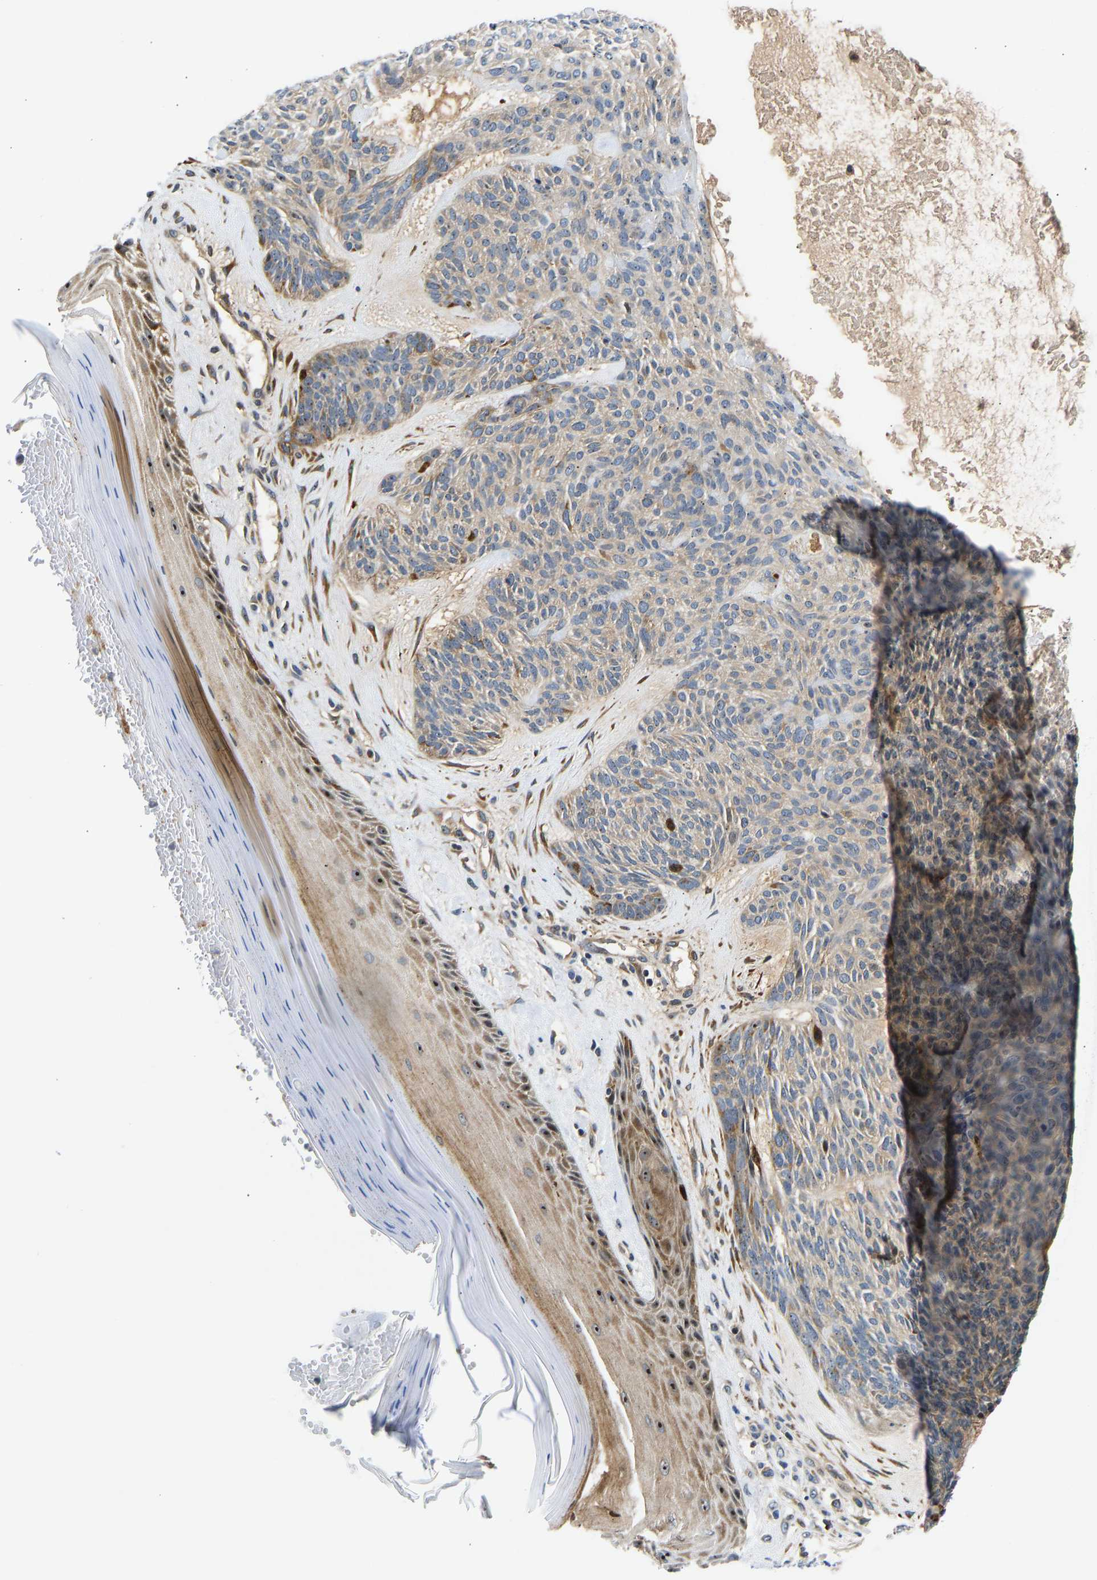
{"staining": {"intensity": "moderate", "quantity": "<25%", "location": "cytoplasmic/membranous"}, "tissue": "skin cancer", "cell_type": "Tumor cells", "image_type": "cancer", "snomed": [{"axis": "morphology", "description": "Basal cell carcinoma"}, {"axis": "topography", "description": "Skin"}], "caption": "Protein staining of skin cancer tissue shows moderate cytoplasmic/membranous staining in approximately <25% of tumor cells. (Brightfield microscopy of DAB IHC at high magnification).", "gene": "RESF1", "patient": {"sex": "male", "age": 55}}